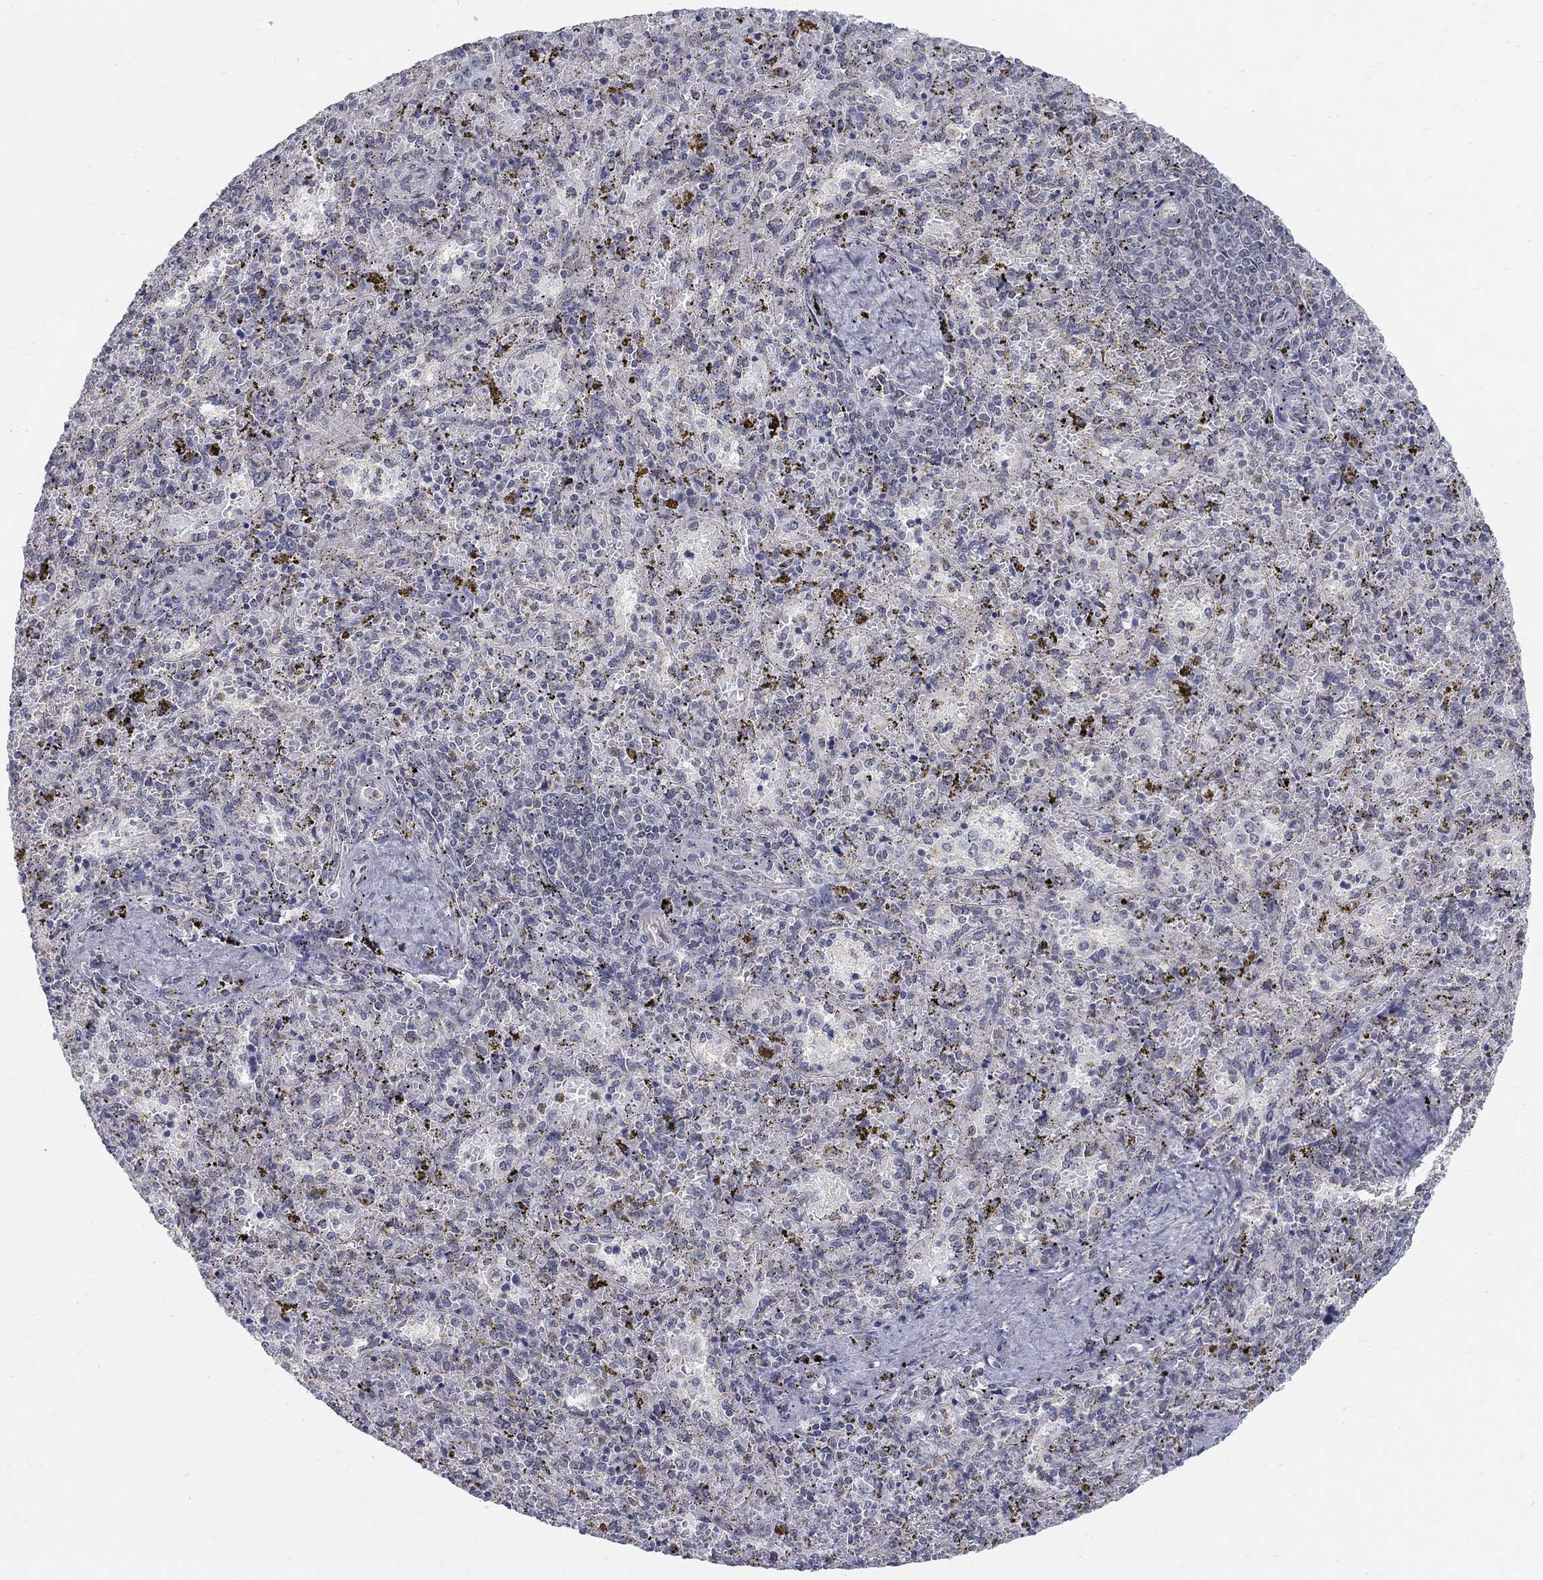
{"staining": {"intensity": "negative", "quantity": "none", "location": "none"}, "tissue": "spleen", "cell_type": "Cells in red pulp", "image_type": "normal", "snomed": [{"axis": "morphology", "description": "Normal tissue, NOS"}, {"axis": "topography", "description": "Spleen"}], "caption": "High power microscopy histopathology image of an IHC micrograph of benign spleen, revealing no significant expression in cells in red pulp. The staining was performed using DAB (3,3'-diaminobenzidine) to visualize the protein expression in brown, while the nuclei were stained in blue with hematoxylin (Magnification: 20x).", "gene": "GCFC2", "patient": {"sex": "female", "age": 50}}